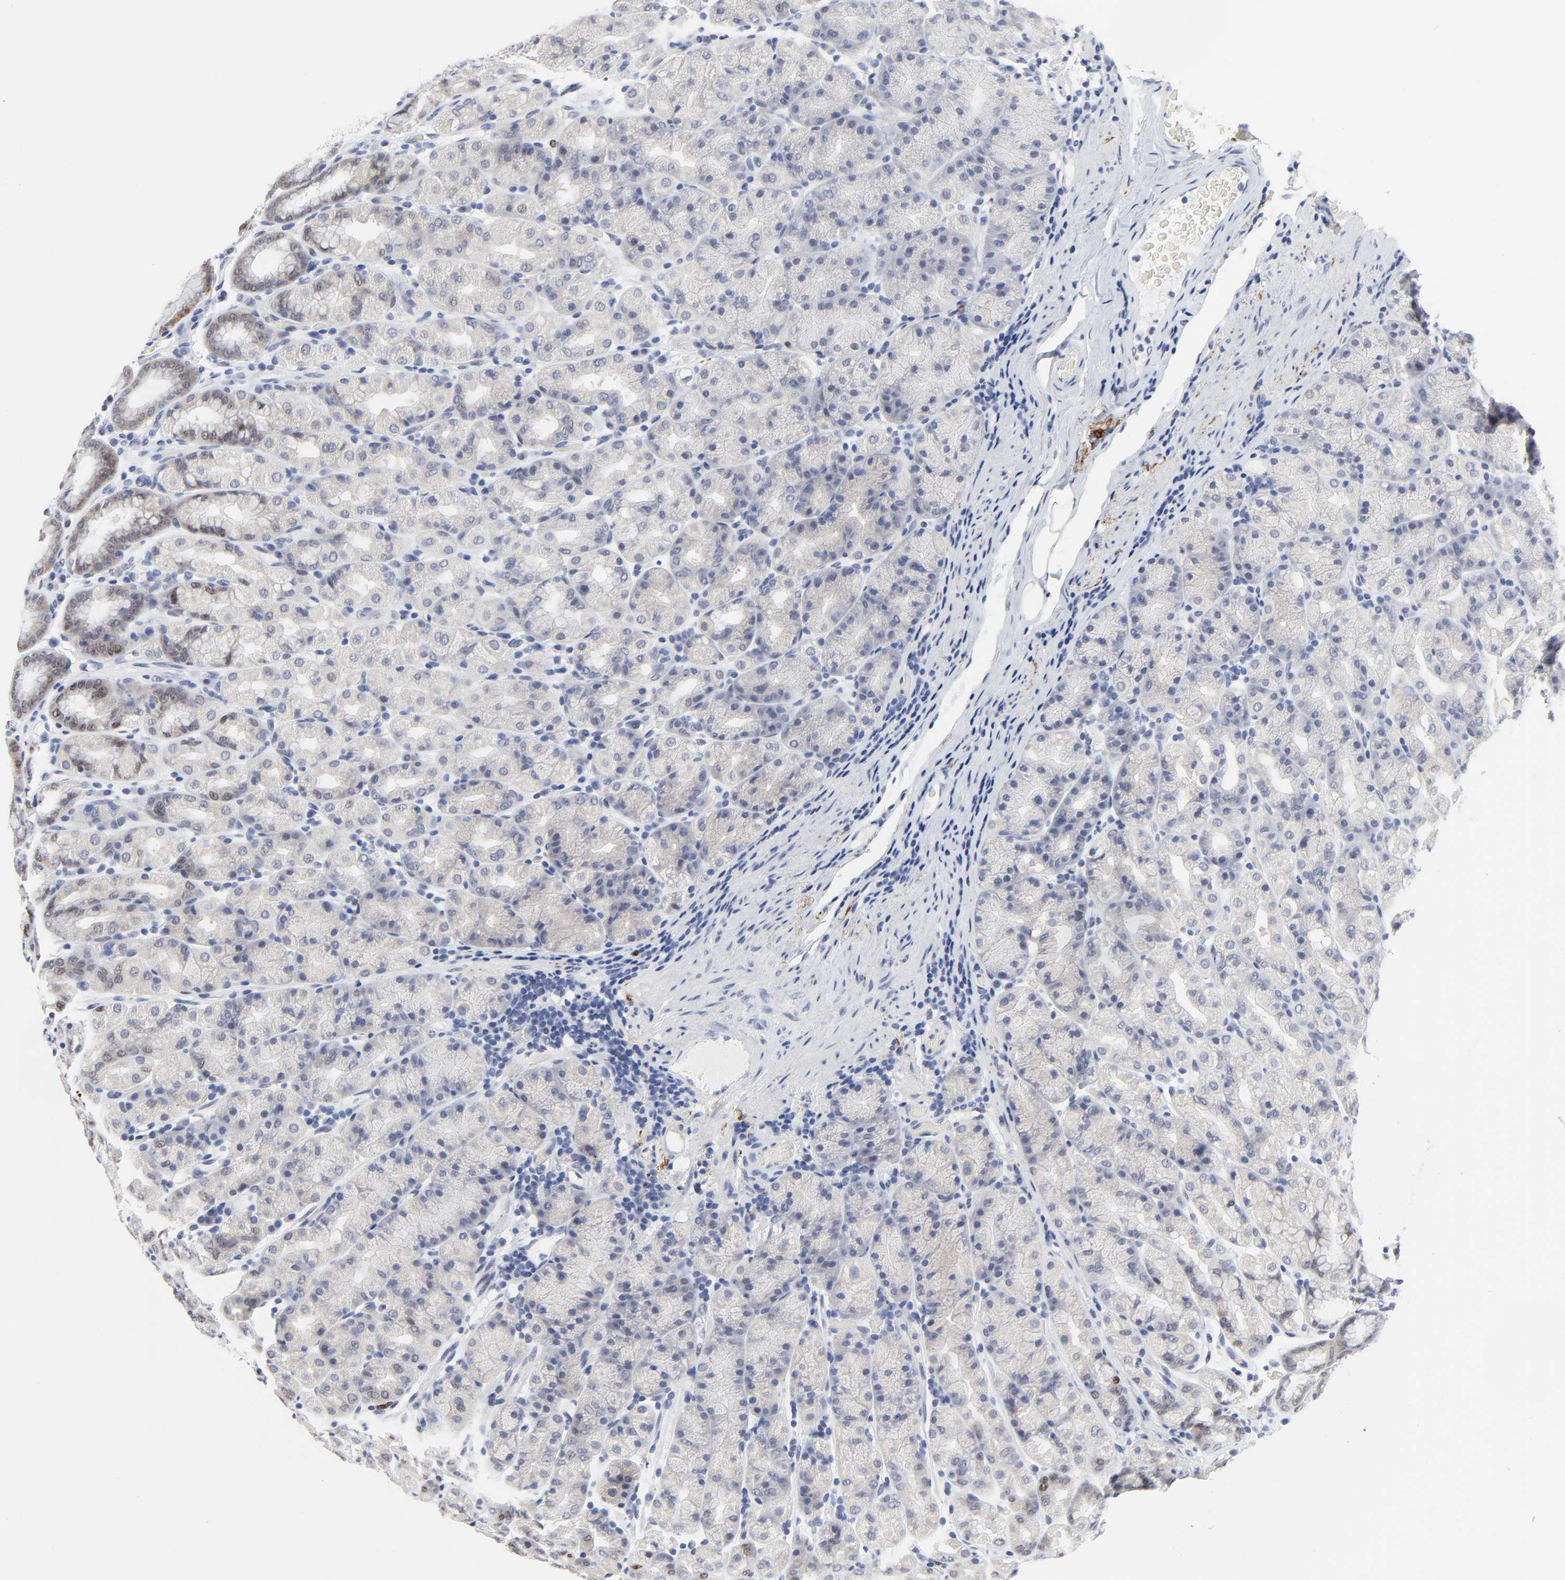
{"staining": {"intensity": "weak", "quantity": "<25%", "location": "nuclear"}, "tissue": "stomach", "cell_type": "Glandular cells", "image_type": "normal", "snomed": [{"axis": "morphology", "description": "Normal tissue, NOS"}, {"axis": "topography", "description": "Stomach, upper"}], "caption": "Benign stomach was stained to show a protein in brown. There is no significant expression in glandular cells.", "gene": "ZNF589", "patient": {"sex": "male", "age": 68}}